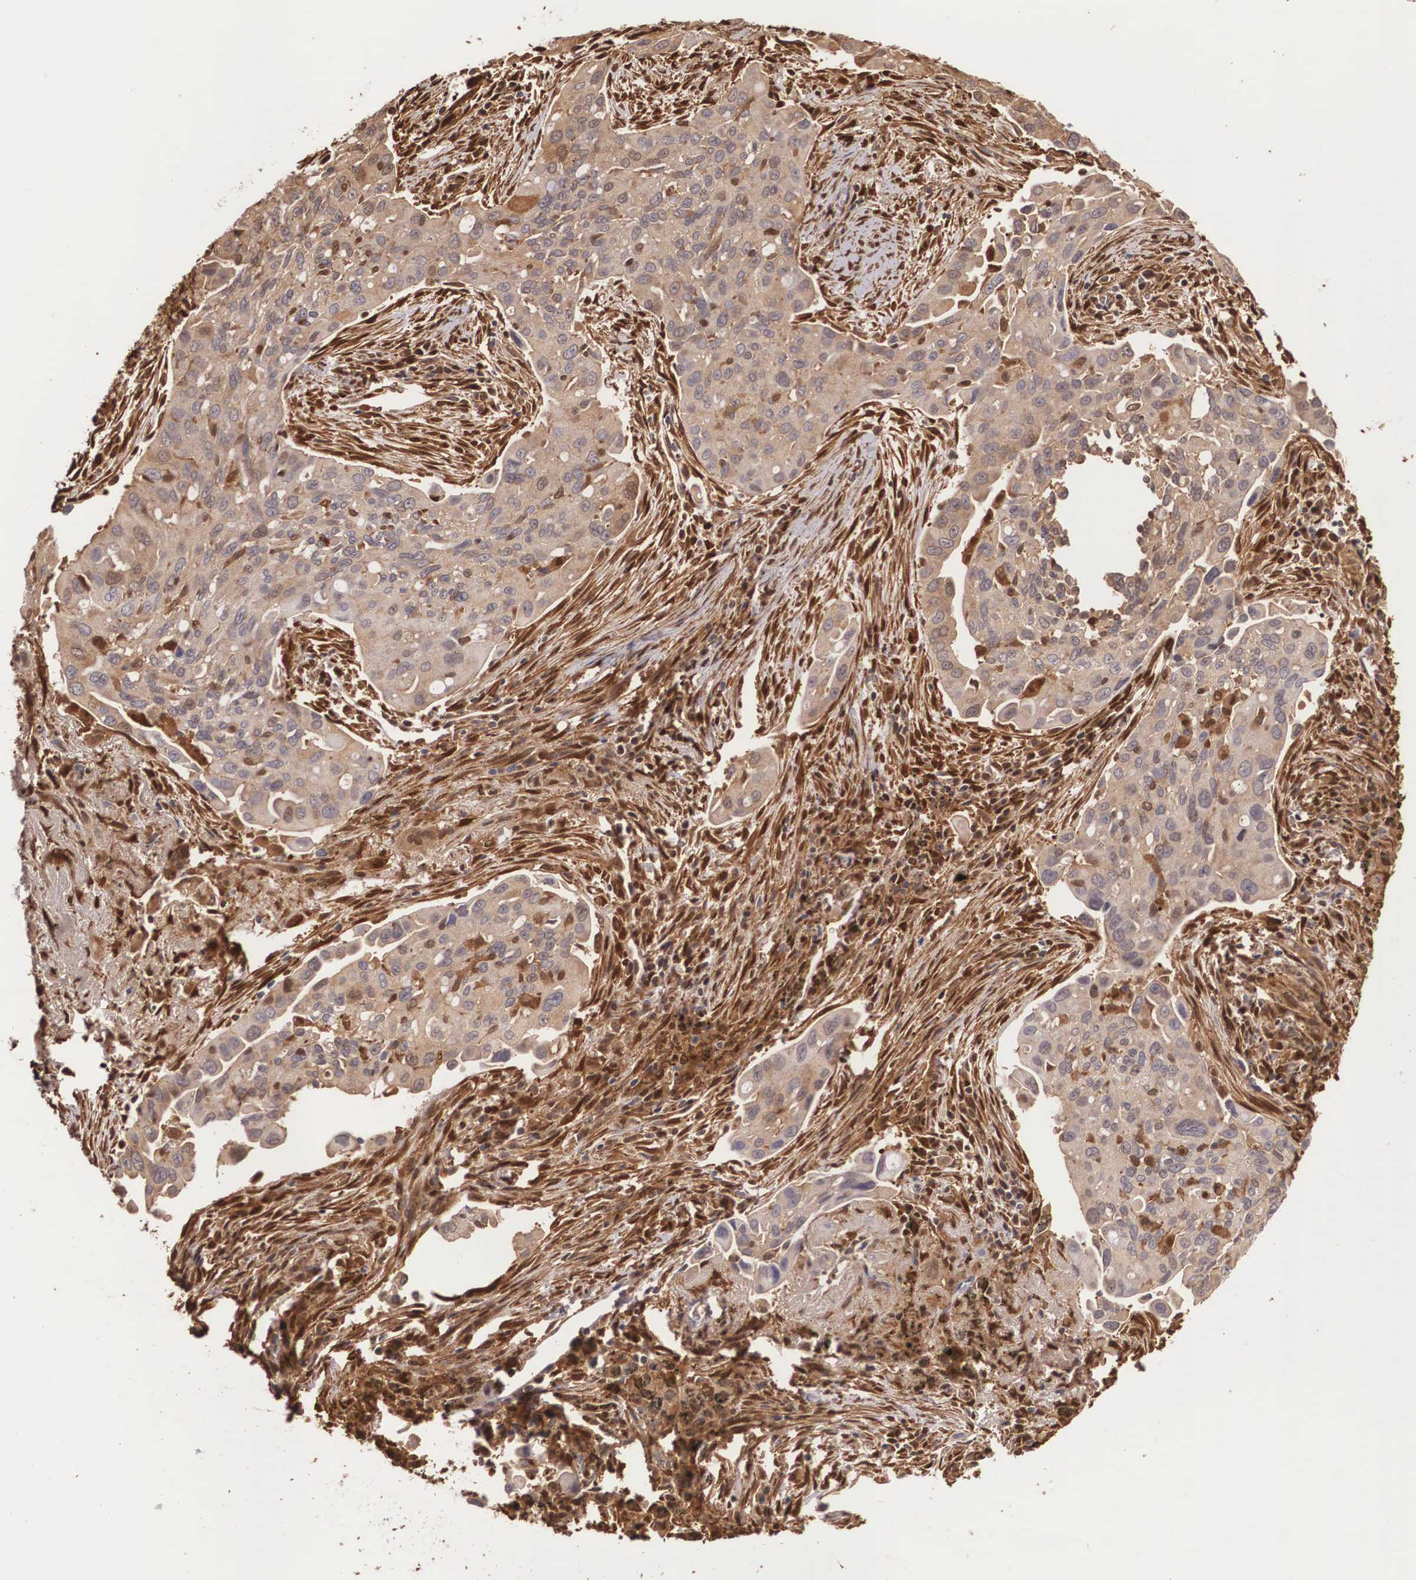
{"staining": {"intensity": "weak", "quantity": ">75%", "location": "cytoplasmic/membranous"}, "tissue": "lung cancer", "cell_type": "Tumor cells", "image_type": "cancer", "snomed": [{"axis": "morphology", "description": "Adenocarcinoma, NOS"}, {"axis": "topography", "description": "Lung"}], "caption": "Lung adenocarcinoma stained with DAB (3,3'-diaminobenzidine) immunohistochemistry reveals low levels of weak cytoplasmic/membranous positivity in approximately >75% of tumor cells.", "gene": "LGALS1", "patient": {"sex": "male", "age": 68}}